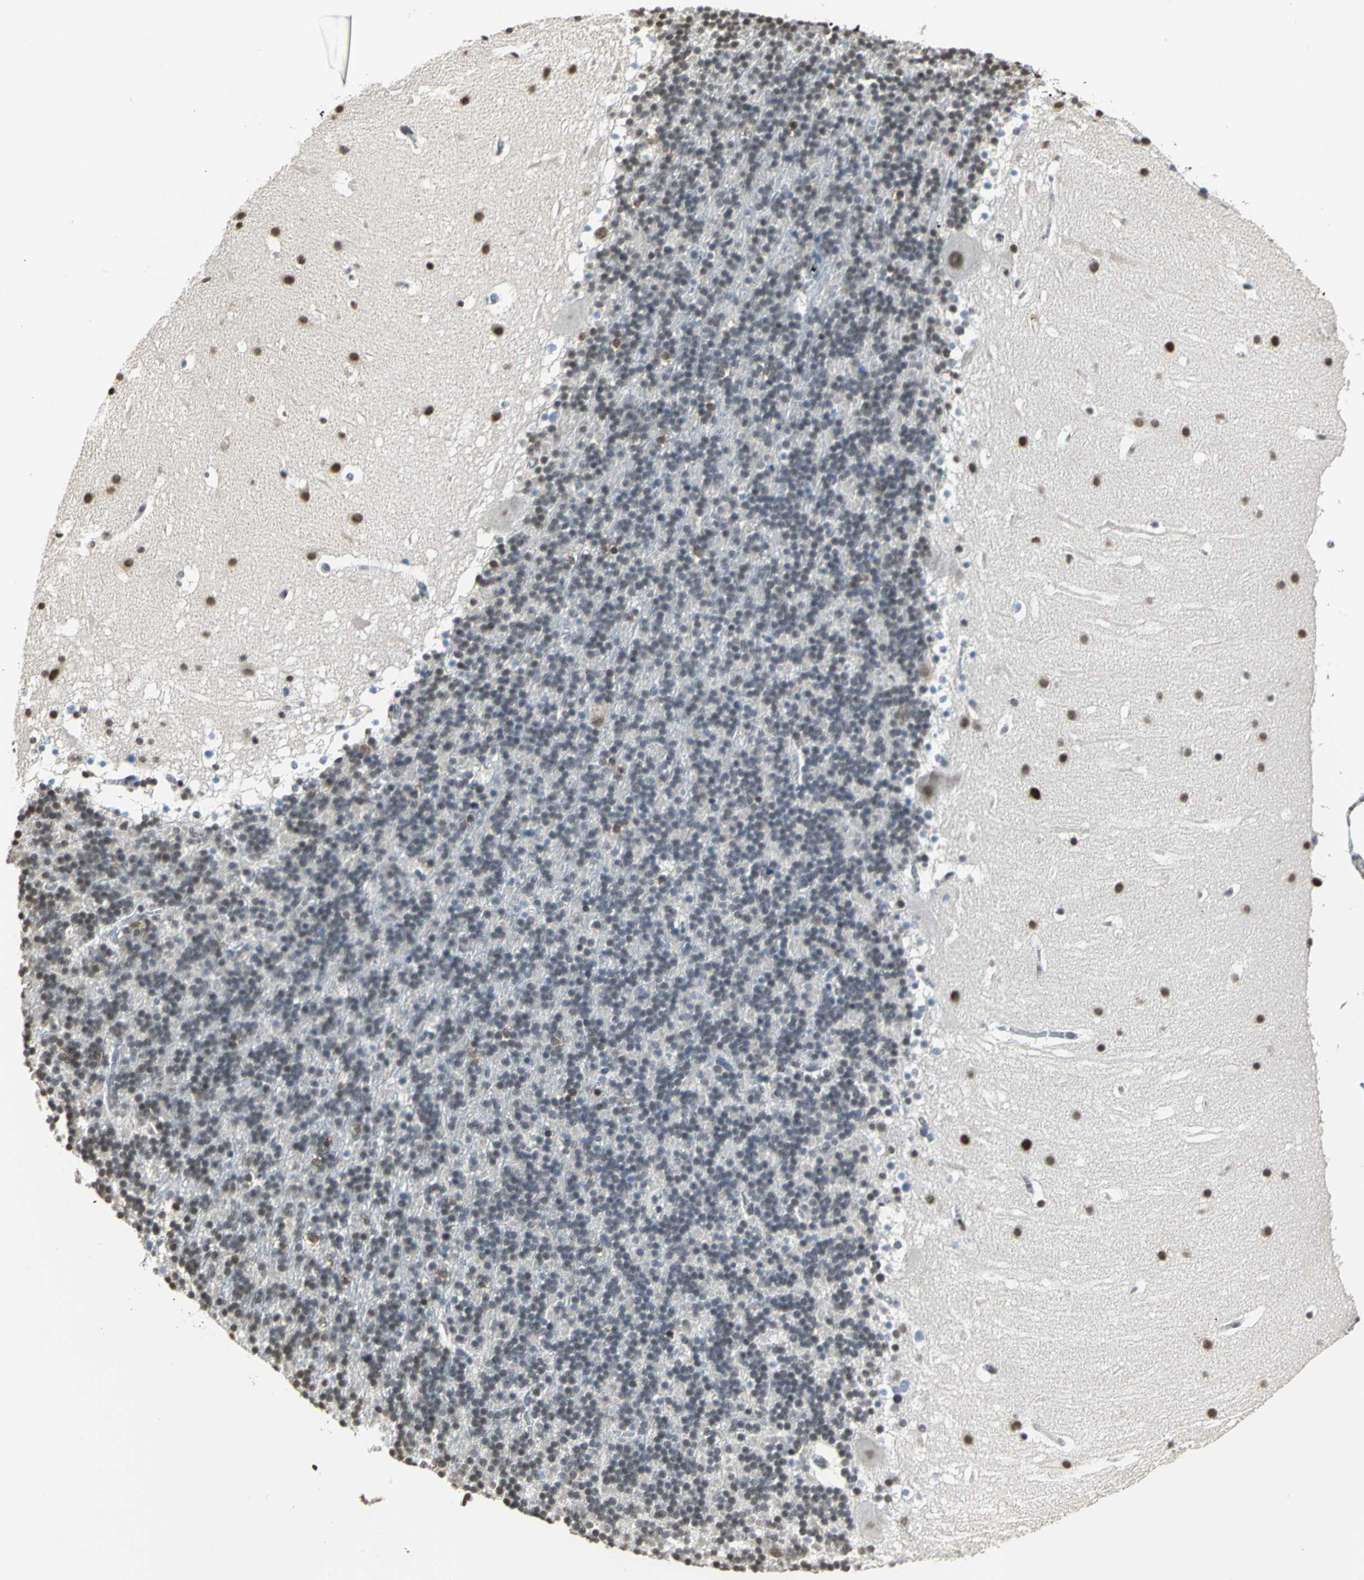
{"staining": {"intensity": "moderate", "quantity": "<25%", "location": "nuclear"}, "tissue": "cerebellum", "cell_type": "Cells in granular layer", "image_type": "normal", "snomed": [{"axis": "morphology", "description": "Normal tissue, NOS"}, {"axis": "topography", "description": "Cerebellum"}], "caption": "Cerebellum stained with IHC displays moderate nuclear positivity in about <25% of cells in granular layer. (Stains: DAB (3,3'-diaminobenzidine) in brown, nuclei in blue, Microscopy: brightfield microscopy at high magnification).", "gene": "CCDC88C", "patient": {"sex": "male", "age": 45}}